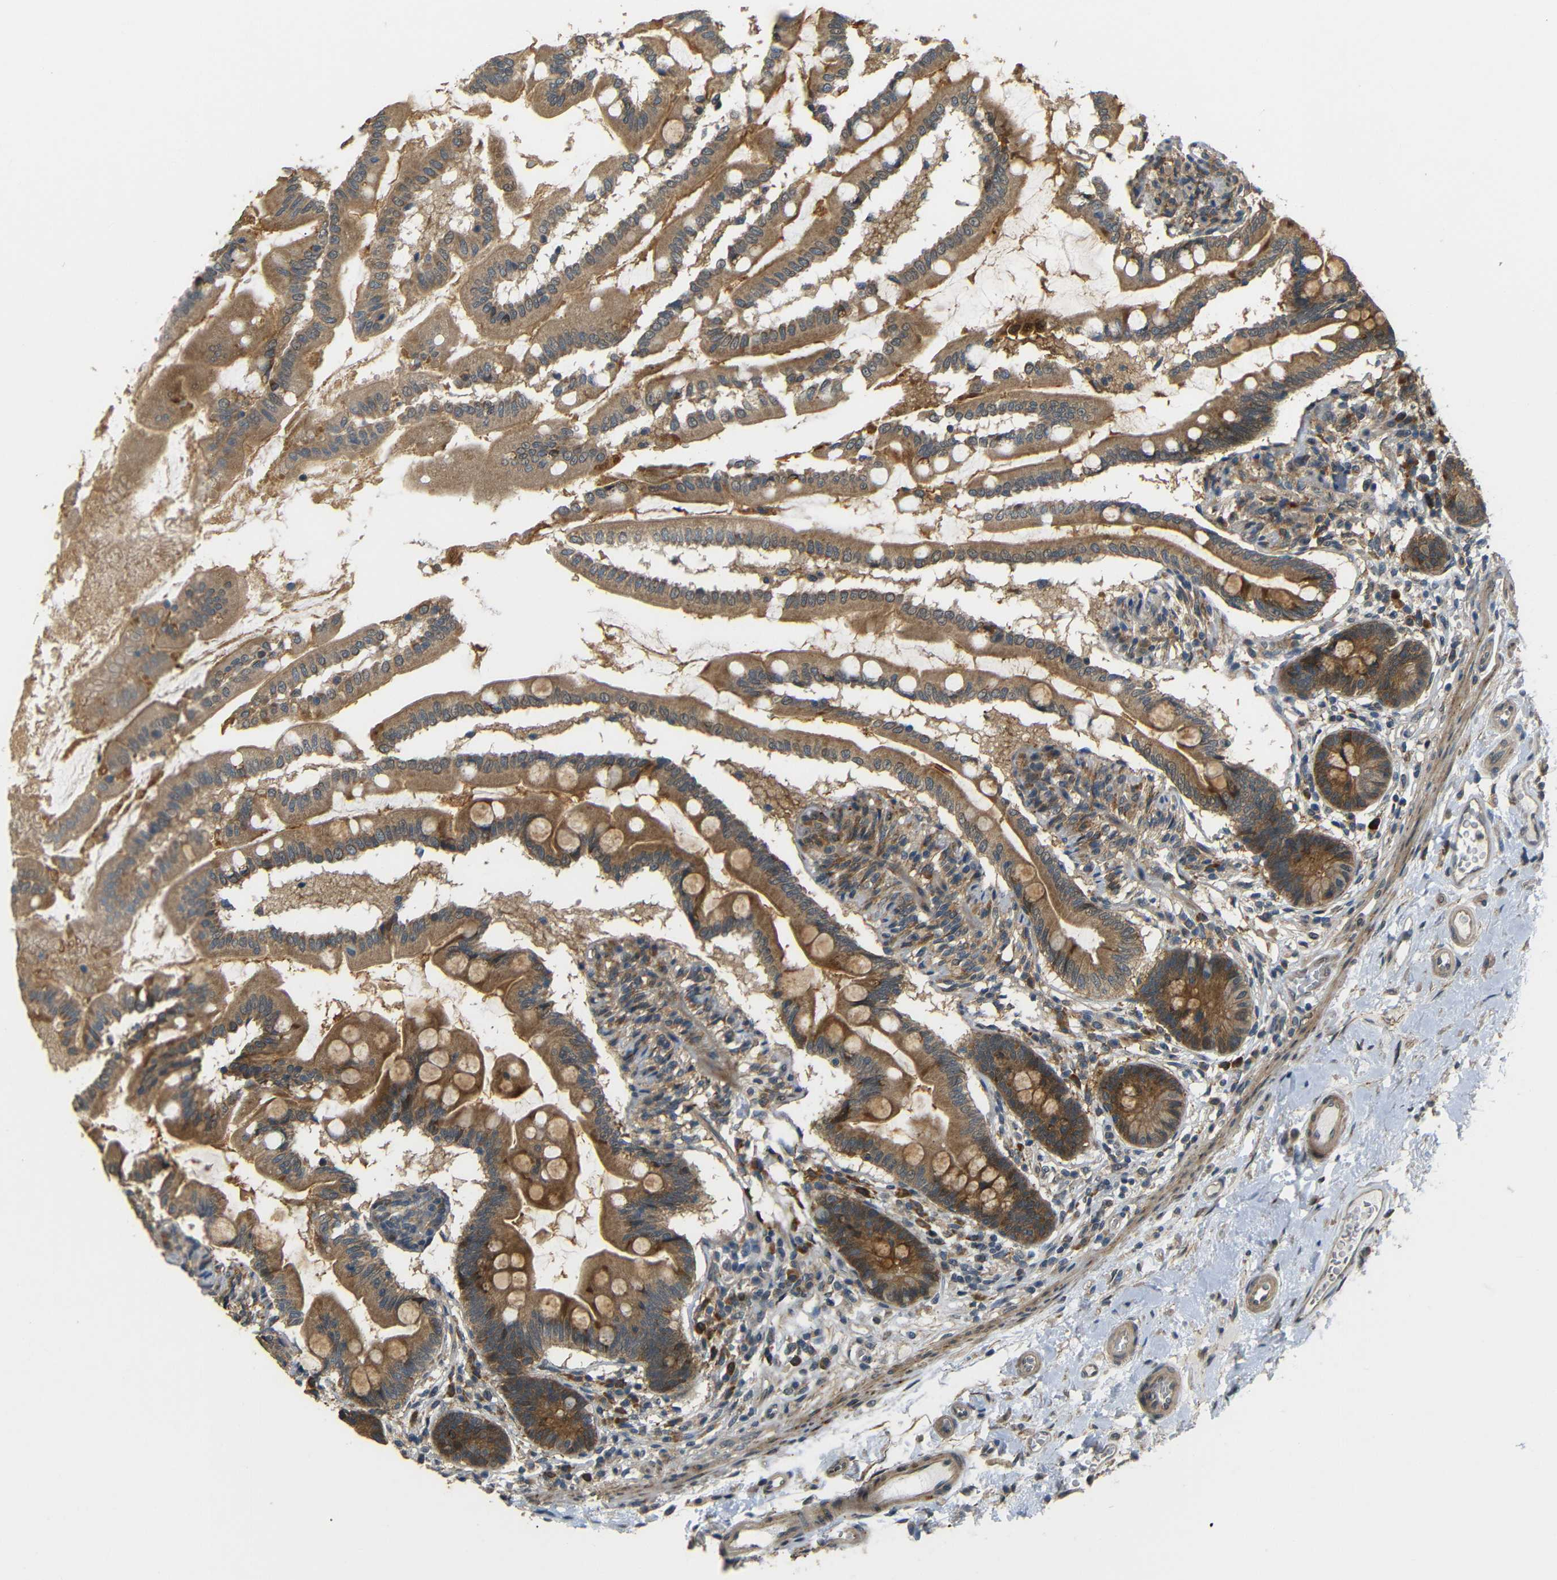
{"staining": {"intensity": "strong", "quantity": ">75%", "location": "cytoplasmic/membranous"}, "tissue": "small intestine", "cell_type": "Glandular cells", "image_type": "normal", "snomed": [{"axis": "morphology", "description": "Normal tissue, NOS"}, {"axis": "topography", "description": "Small intestine"}], "caption": "Immunohistochemistry (IHC) staining of normal small intestine, which shows high levels of strong cytoplasmic/membranous positivity in approximately >75% of glandular cells indicating strong cytoplasmic/membranous protein staining. The staining was performed using DAB (3,3'-diaminobenzidine) (brown) for protein detection and nuclei were counterstained in hematoxylin (blue).", "gene": "EPHB2", "patient": {"sex": "female", "age": 56}}